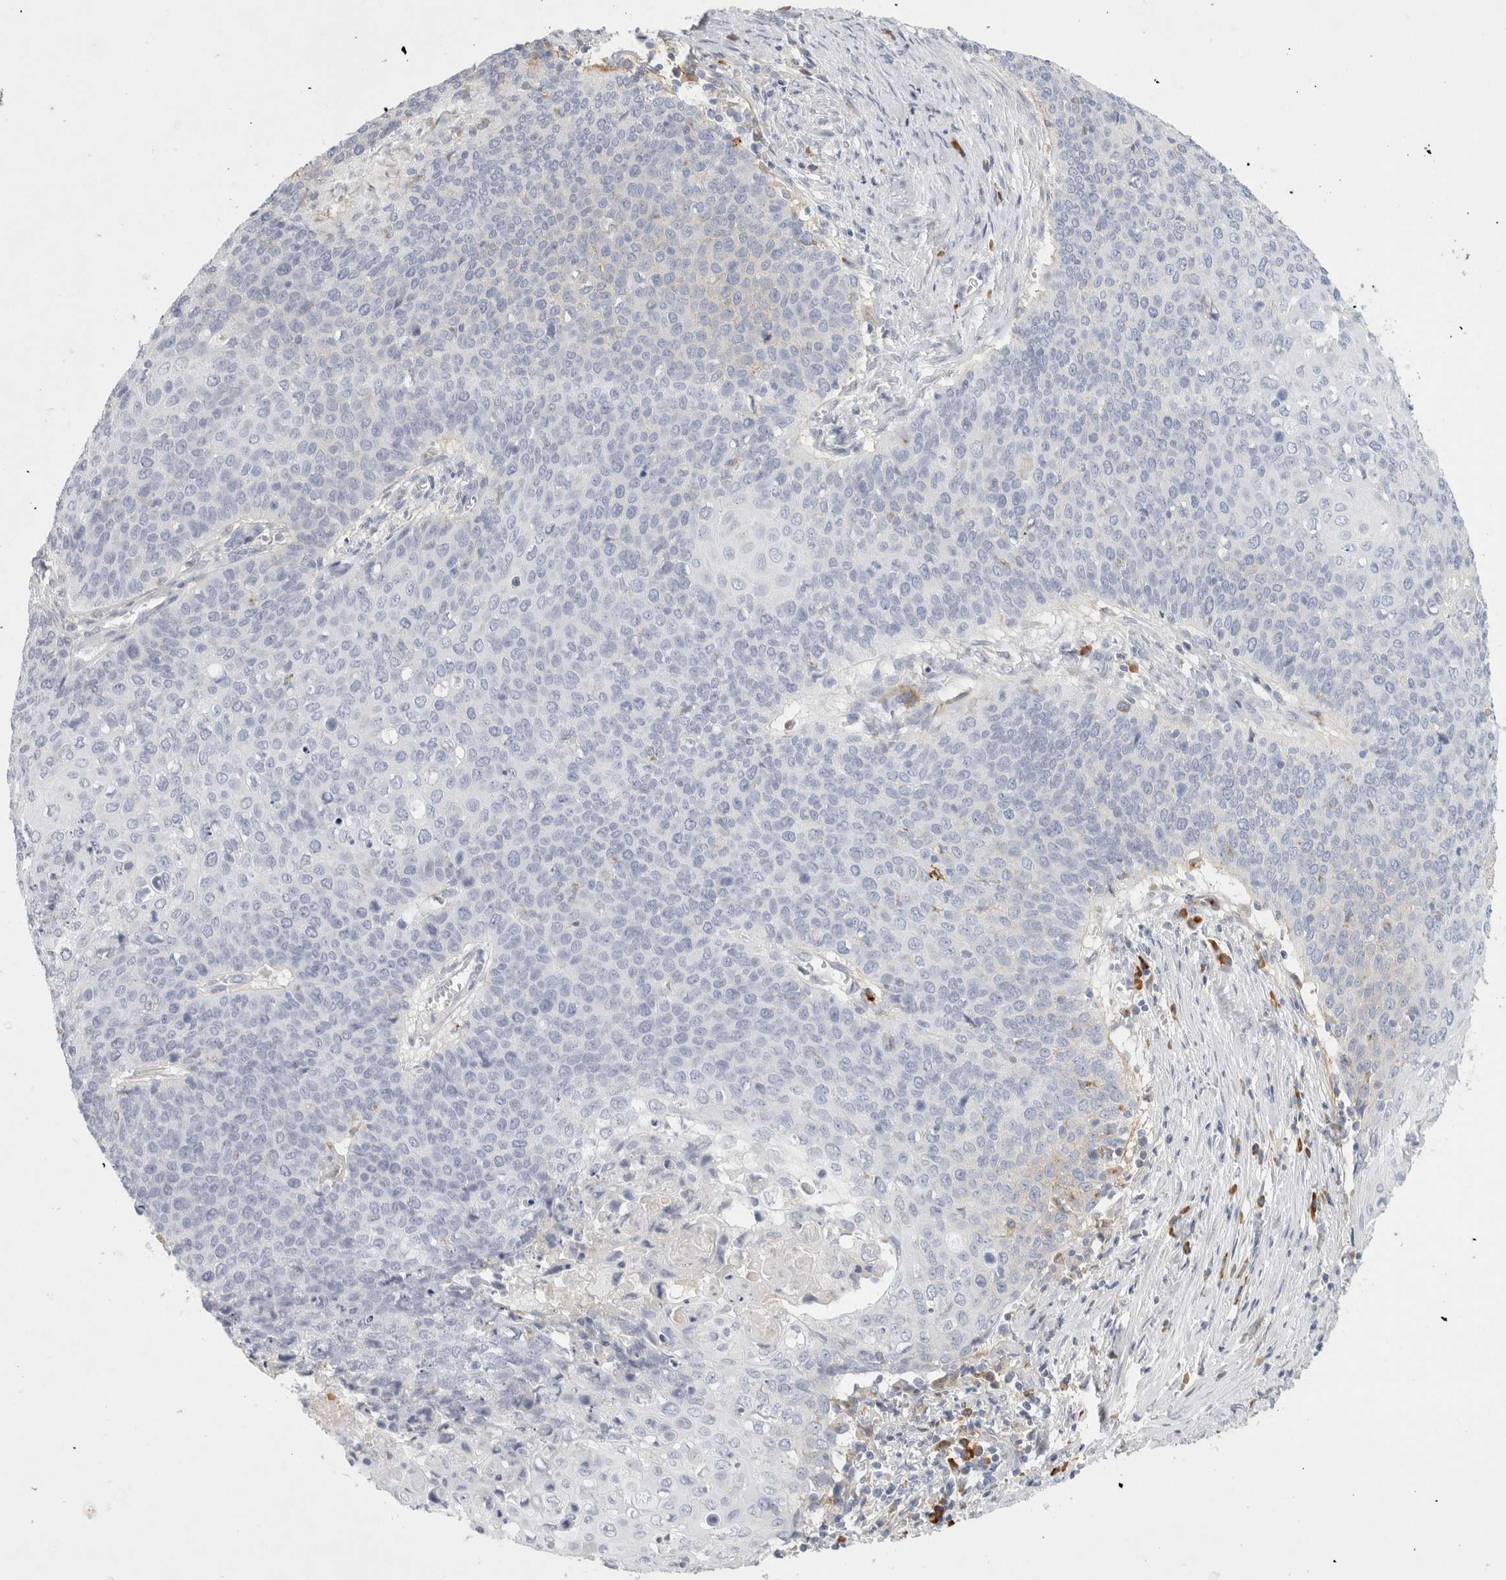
{"staining": {"intensity": "negative", "quantity": "none", "location": "none"}, "tissue": "cervical cancer", "cell_type": "Tumor cells", "image_type": "cancer", "snomed": [{"axis": "morphology", "description": "Squamous cell carcinoma, NOS"}, {"axis": "topography", "description": "Cervix"}], "caption": "Cervical squamous cell carcinoma was stained to show a protein in brown. There is no significant staining in tumor cells.", "gene": "FGL2", "patient": {"sex": "female", "age": 39}}